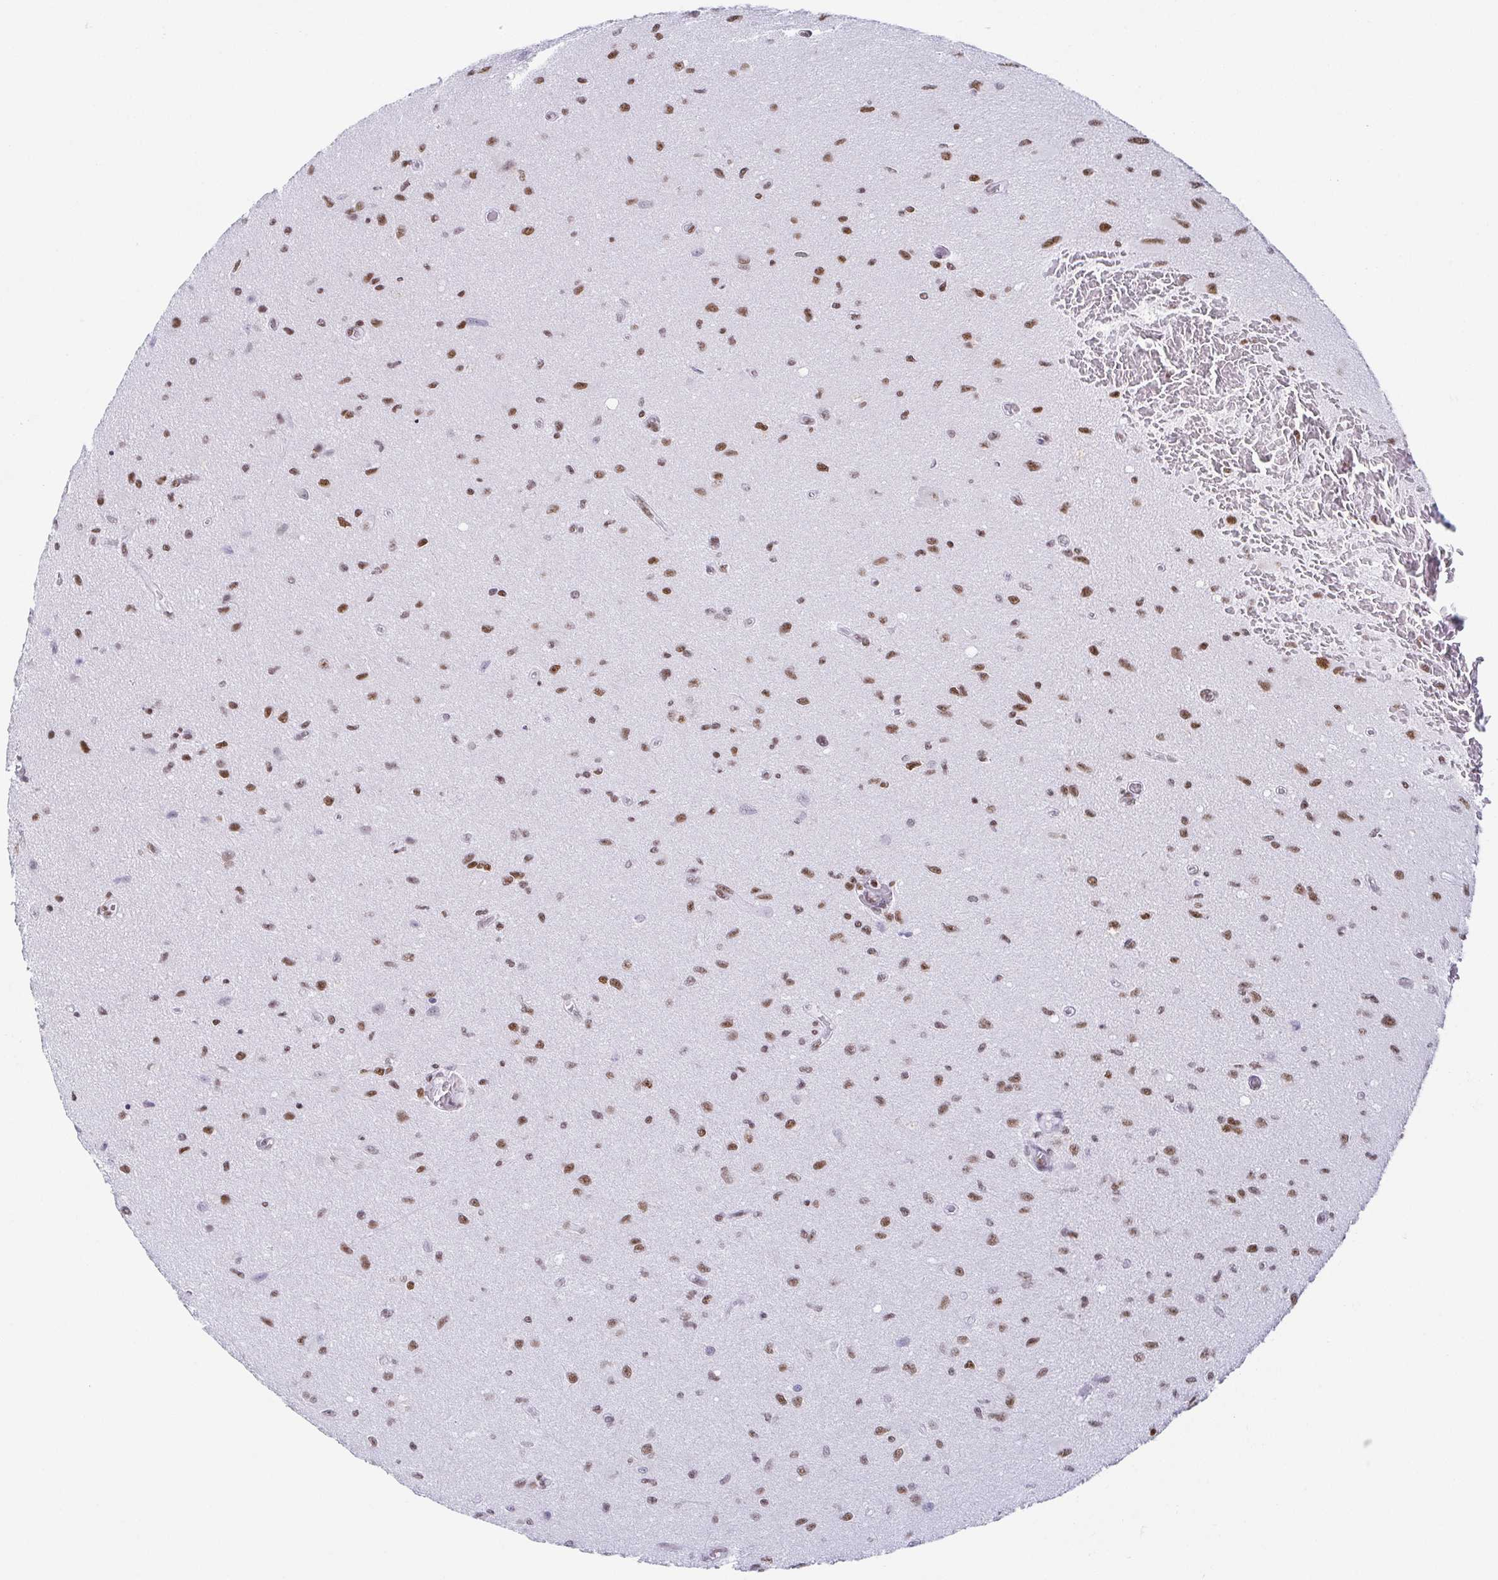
{"staining": {"intensity": "moderate", "quantity": "25%-75%", "location": "nuclear"}, "tissue": "glioma", "cell_type": "Tumor cells", "image_type": "cancer", "snomed": [{"axis": "morphology", "description": "Glioma, malignant, High grade"}, {"axis": "topography", "description": "Brain"}], "caption": "A micrograph of malignant glioma (high-grade) stained for a protein shows moderate nuclear brown staining in tumor cells. (DAB (3,3'-diaminobenzidine) IHC, brown staining for protein, blue staining for nuclei).", "gene": "EWSR1", "patient": {"sex": "male", "age": 67}}